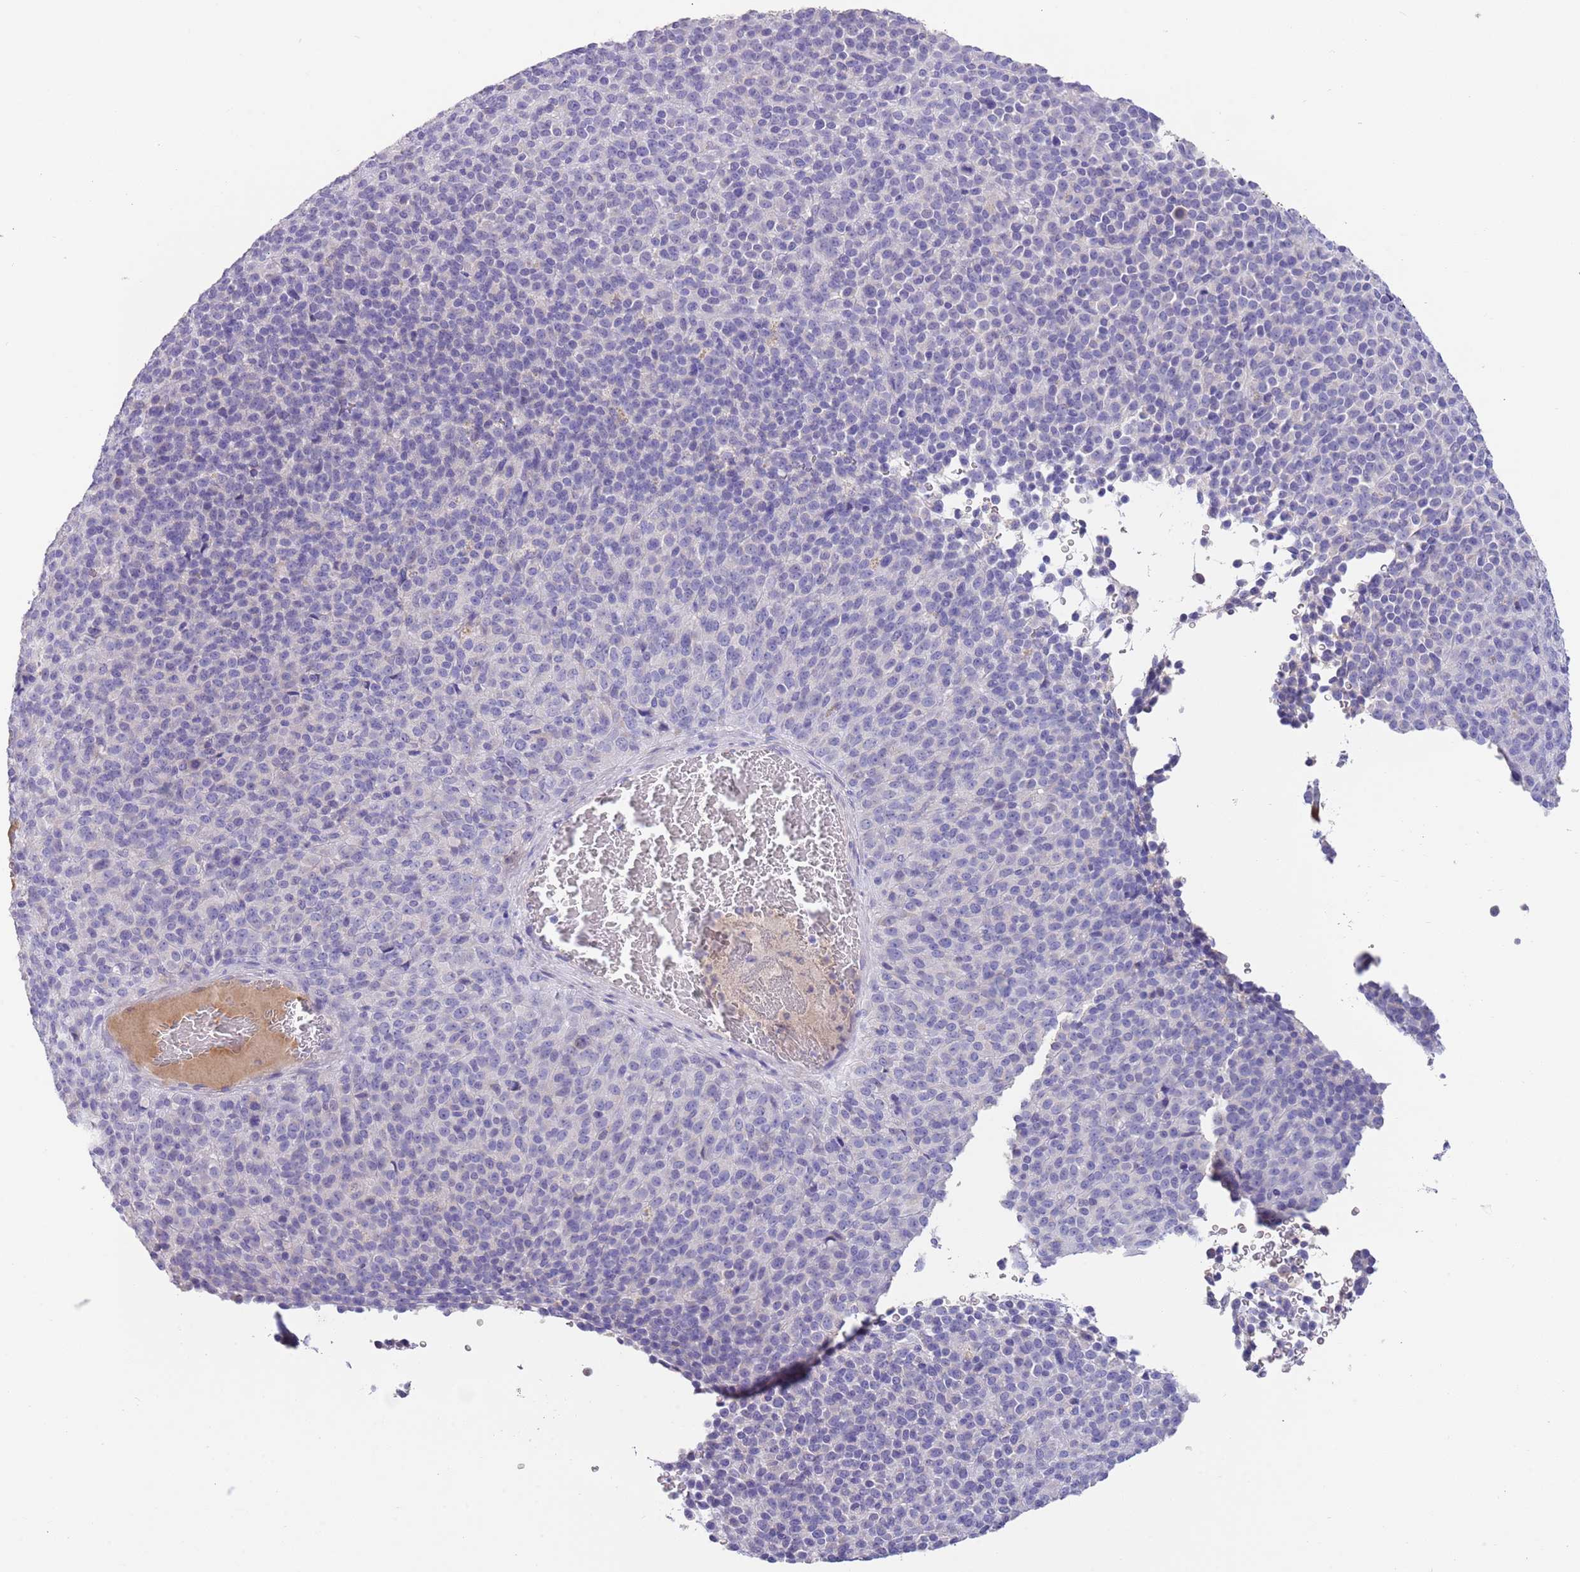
{"staining": {"intensity": "negative", "quantity": "none", "location": "none"}, "tissue": "melanoma", "cell_type": "Tumor cells", "image_type": "cancer", "snomed": [{"axis": "morphology", "description": "Malignant melanoma, Metastatic site"}, {"axis": "topography", "description": "Brain"}], "caption": "Immunohistochemistry (IHC) of human malignant melanoma (metastatic site) demonstrates no expression in tumor cells. (Stains: DAB immunohistochemistry (IHC) with hematoxylin counter stain, Microscopy: brightfield microscopy at high magnification).", "gene": "IGFL4", "patient": {"sex": "female", "age": 56}}